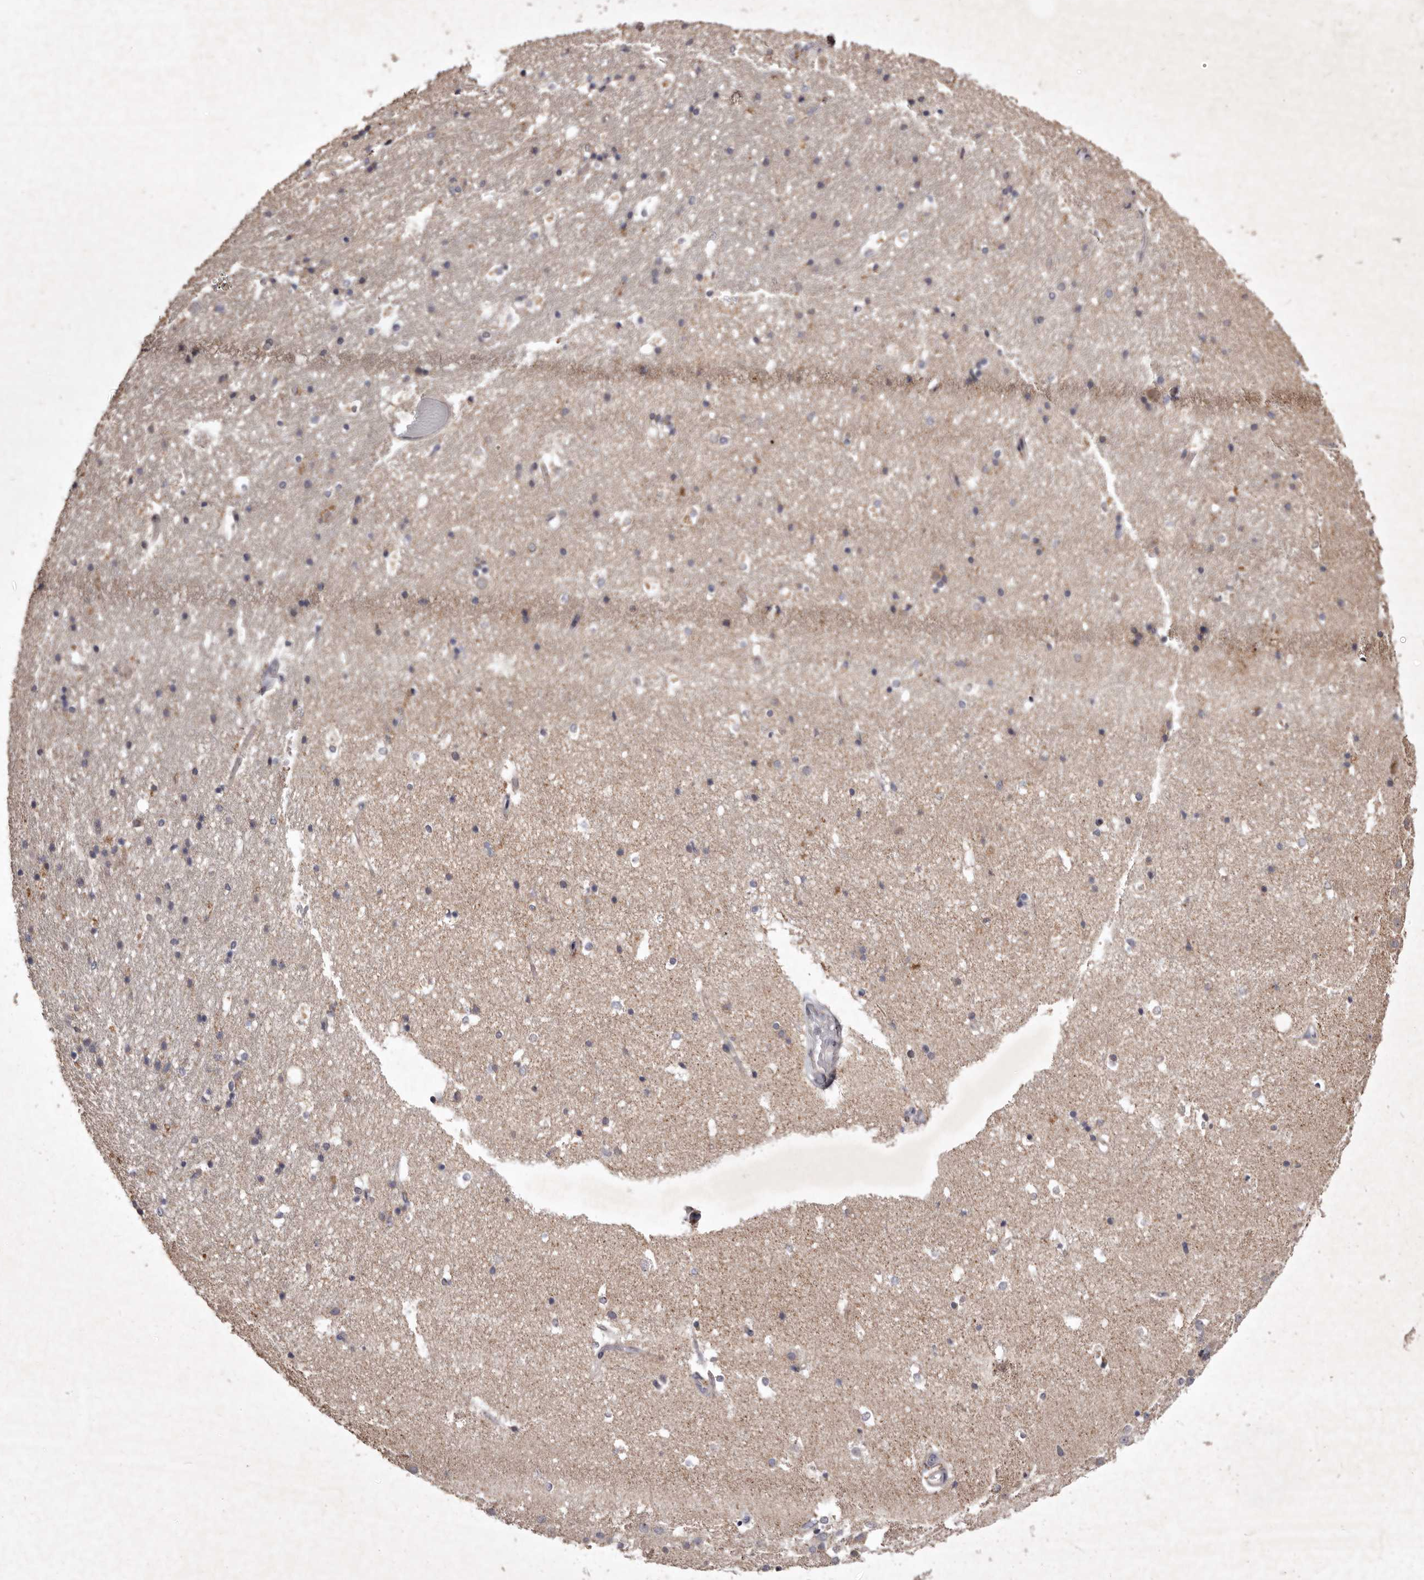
{"staining": {"intensity": "weak", "quantity": "<25%", "location": "cytoplasmic/membranous"}, "tissue": "hippocampus", "cell_type": "Glial cells", "image_type": "normal", "snomed": [{"axis": "morphology", "description": "Normal tissue, NOS"}, {"axis": "topography", "description": "Hippocampus"}], "caption": "IHC micrograph of normal hippocampus stained for a protein (brown), which displays no positivity in glial cells. (Brightfield microscopy of DAB (3,3'-diaminobenzidine) IHC at high magnification).", "gene": "FLAD1", "patient": {"sex": "female", "age": 52}}